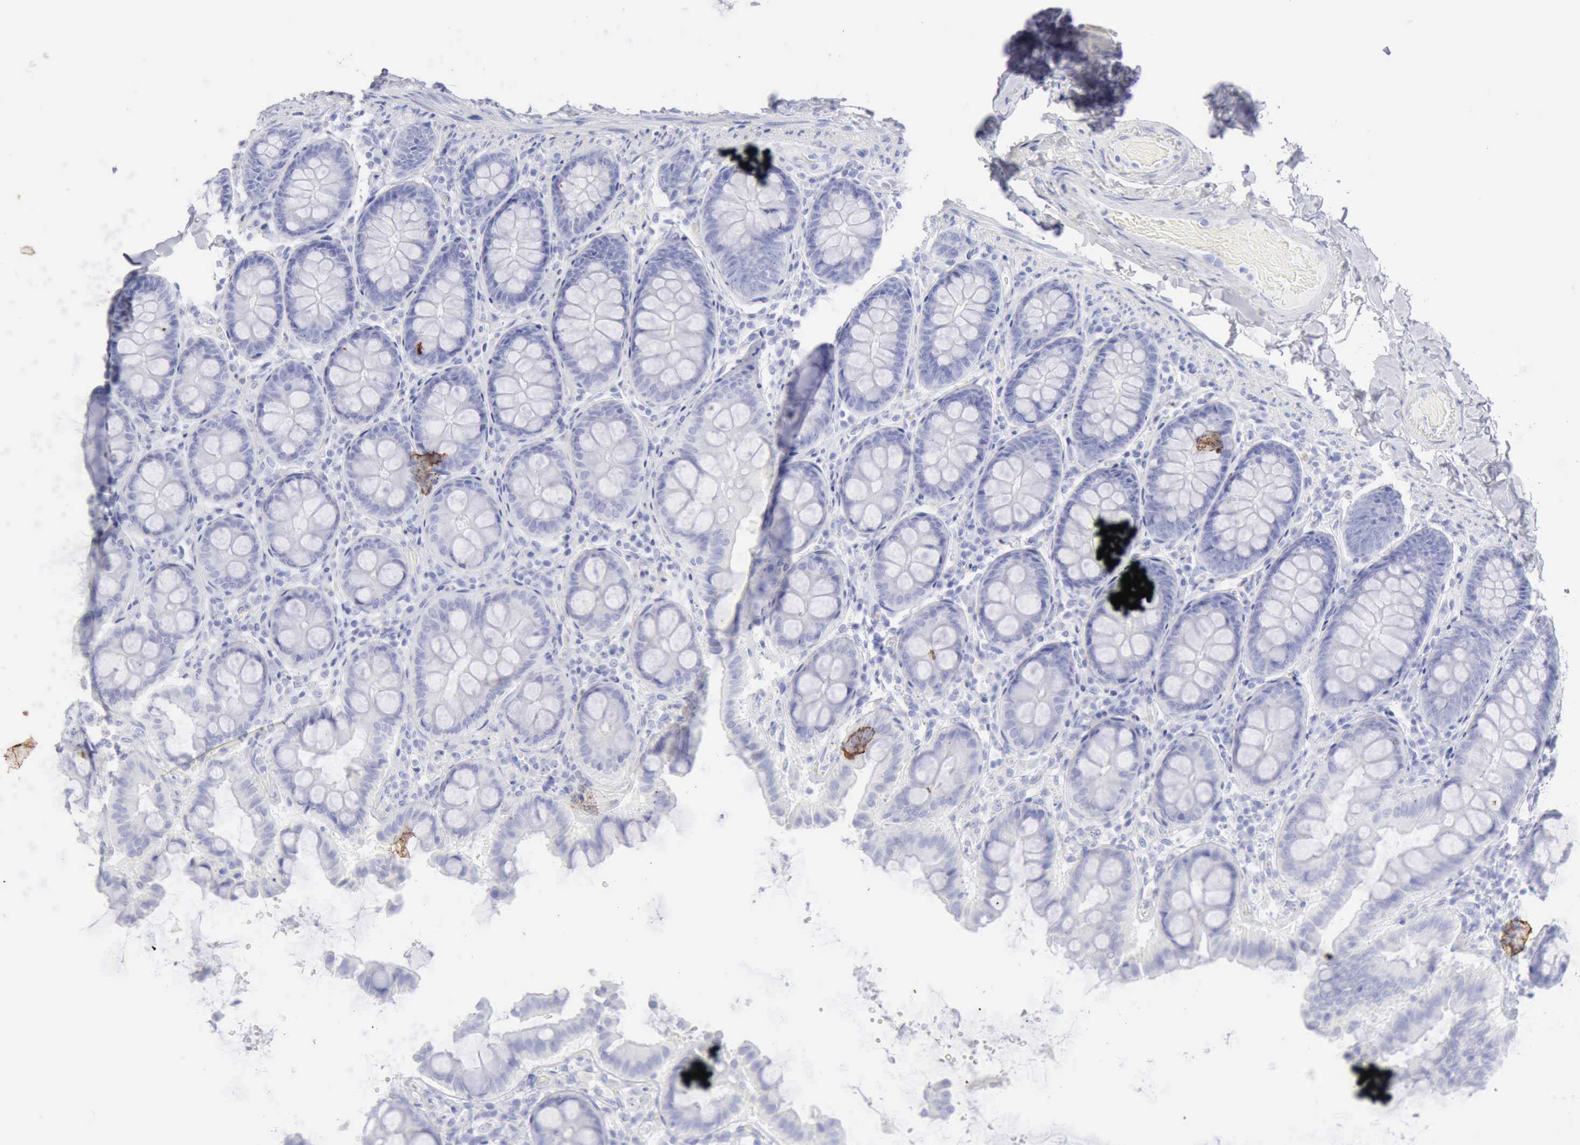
{"staining": {"intensity": "negative", "quantity": "none", "location": "none"}, "tissue": "colon", "cell_type": "Endothelial cells", "image_type": "normal", "snomed": [{"axis": "morphology", "description": "Normal tissue, NOS"}, {"axis": "topography", "description": "Colon"}], "caption": "This is an immunohistochemistry image of normal colon. There is no staining in endothelial cells.", "gene": "KRT10", "patient": {"sex": "female", "age": 61}}